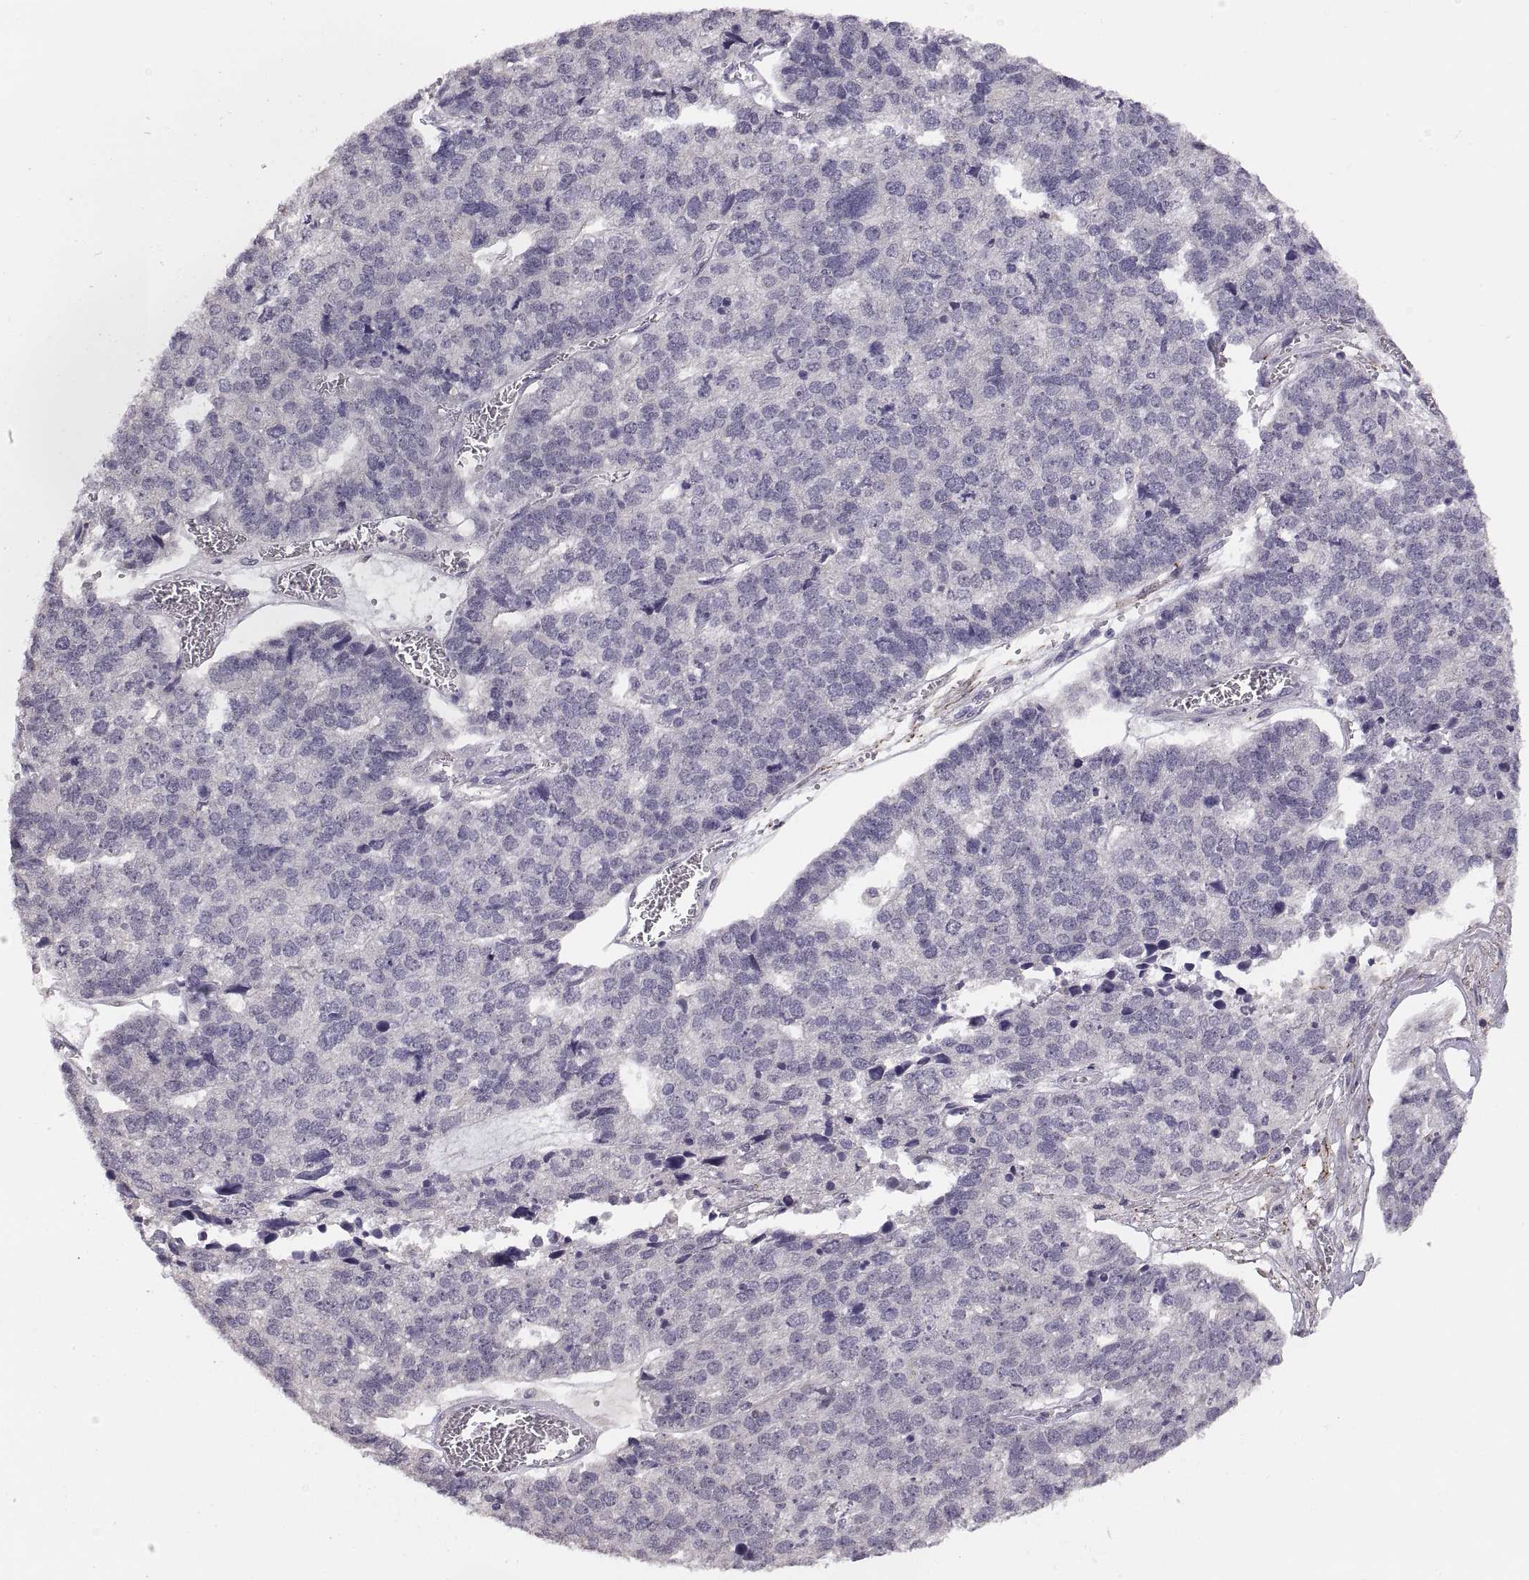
{"staining": {"intensity": "negative", "quantity": "none", "location": "none"}, "tissue": "stomach cancer", "cell_type": "Tumor cells", "image_type": "cancer", "snomed": [{"axis": "morphology", "description": "Adenocarcinoma, NOS"}, {"axis": "topography", "description": "Stomach"}], "caption": "This photomicrograph is of stomach adenocarcinoma stained with immunohistochemistry to label a protein in brown with the nuclei are counter-stained blue. There is no staining in tumor cells.", "gene": "CDH2", "patient": {"sex": "male", "age": 69}}